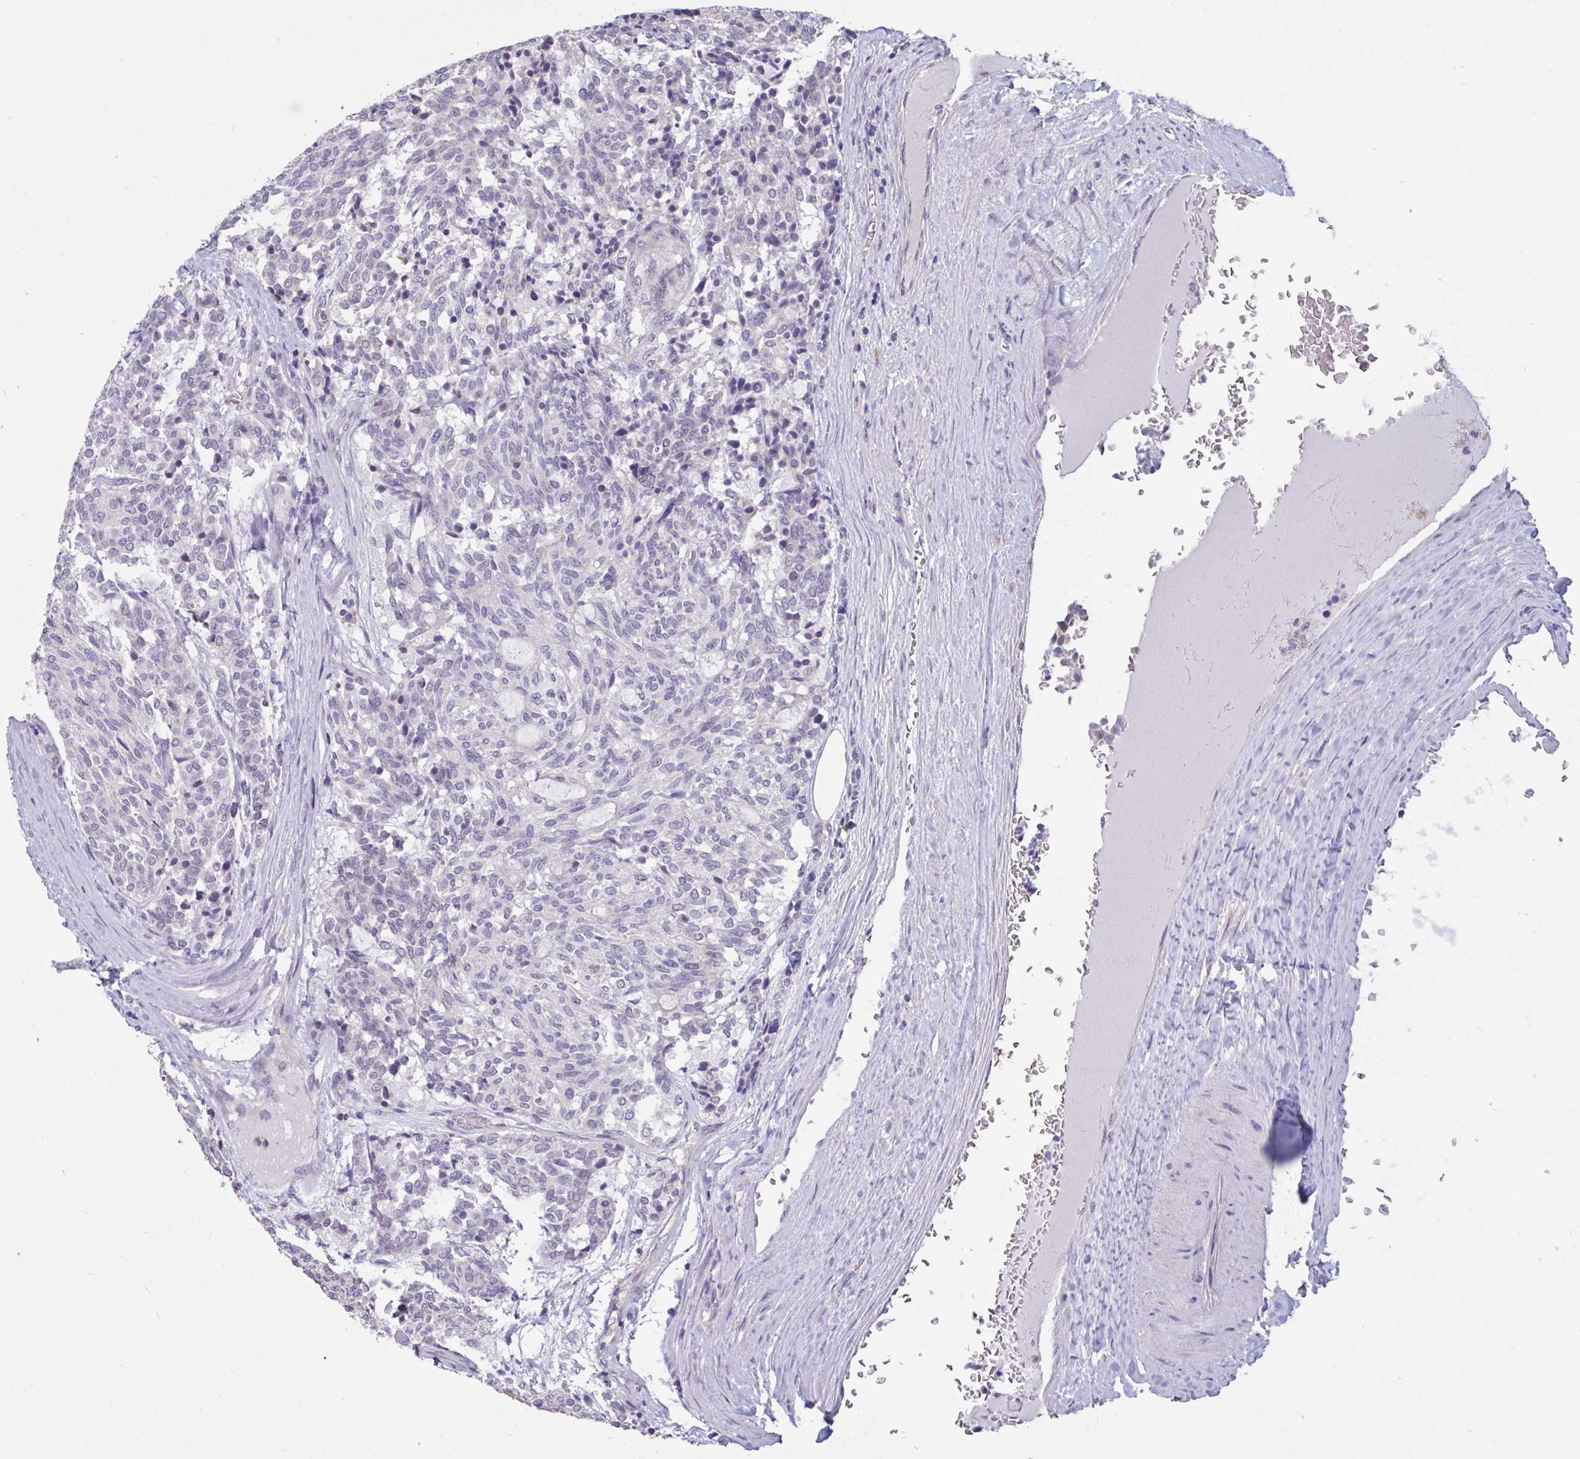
{"staining": {"intensity": "negative", "quantity": "none", "location": "none"}, "tissue": "carcinoid", "cell_type": "Tumor cells", "image_type": "cancer", "snomed": [{"axis": "morphology", "description": "Carcinoid, malignant, NOS"}, {"axis": "topography", "description": "Pancreas"}], "caption": "Tumor cells show no significant protein positivity in carcinoid.", "gene": "DDX39A", "patient": {"sex": "female", "age": 54}}